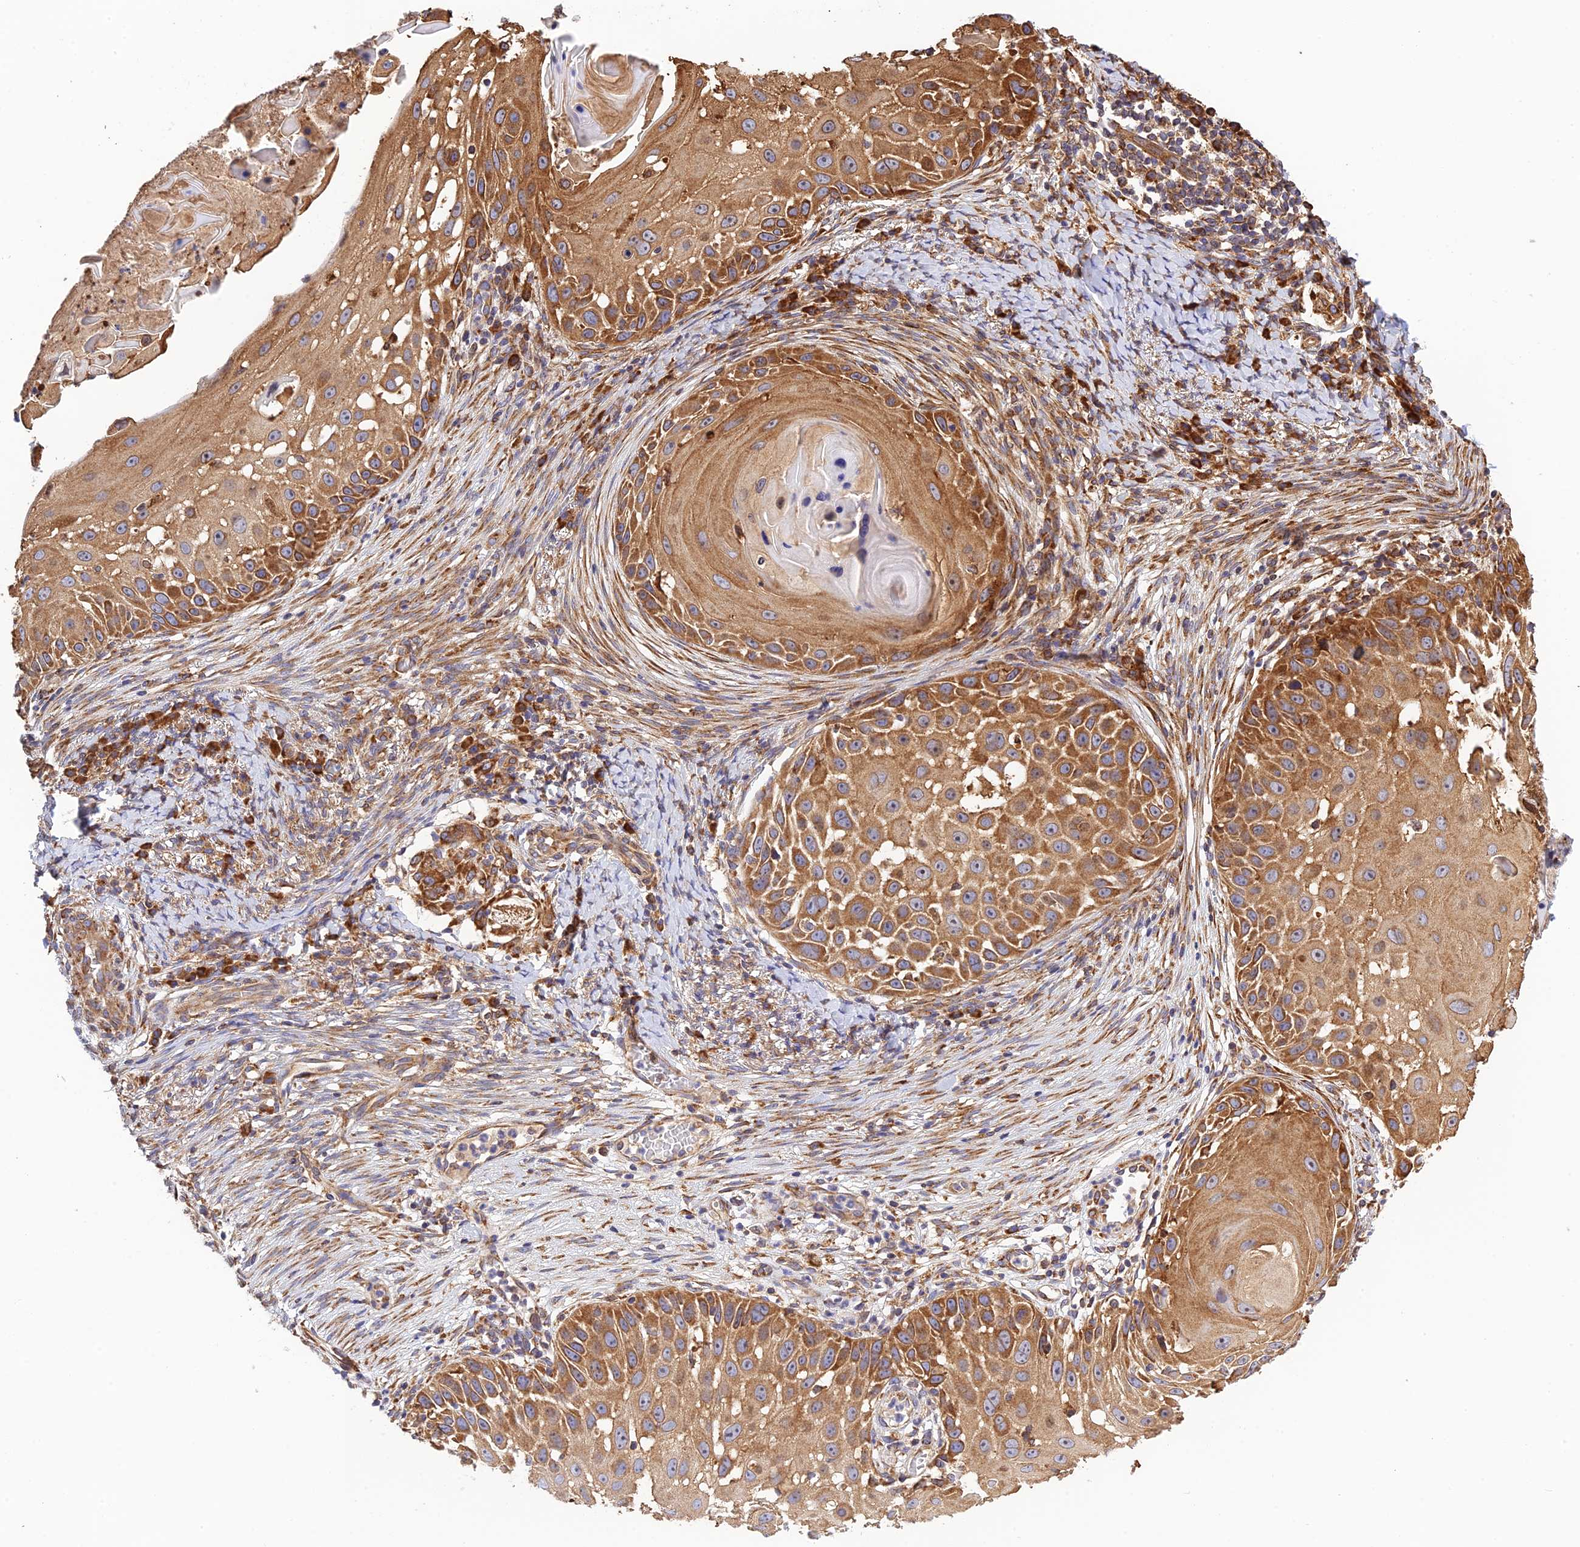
{"staining": {"intensity": "moderate", "quantity": ">75%", "location": "cytoplasmic/membranous"}, "tissue": "skin cancer", "cell_type": "Tumor cells", "image_type": "cancer", "snomed": [{"axis": "morphology", "description": "Squamous cell carcinoma, NOS"}, {"axis": "topography", "description": "Skin"}], "caption": "Immunohistochemical staining of squamous cell carcinoma (skin) shows medium levels of moderate cytoplasmic/membranous staining in approximately >75% of tumor cells.", "gene": "RPL5", "patient": {"sex": "female", "age": 44}}